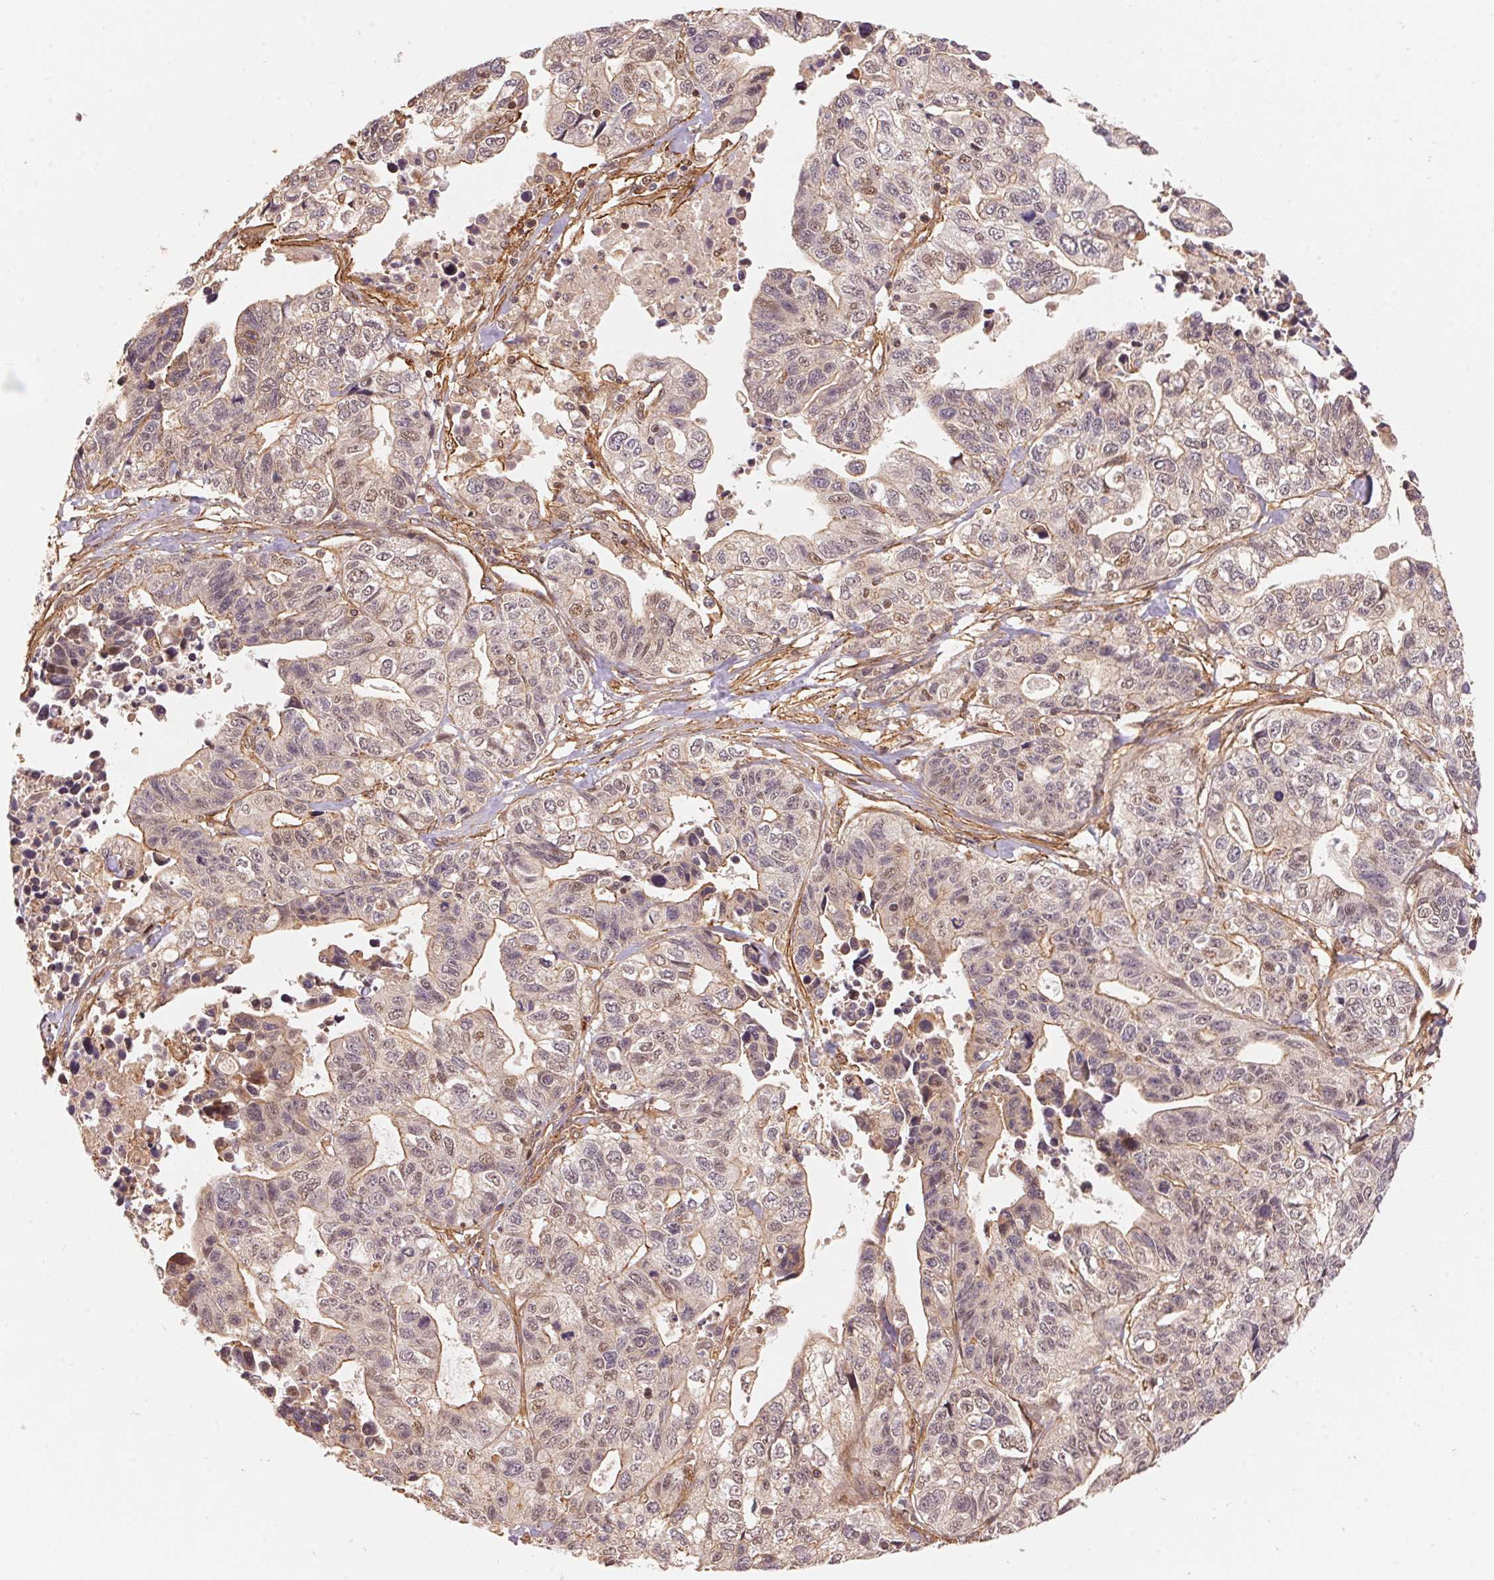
{"staining": {"intensity": "moderate", "quantity": "<25%", "location": "cytoplasmic/membranous,nuclear"}, "tissue": "stomach cancer", "cell_type": "Tumor cells", "image_type": "cancer", "snomed": [{"axis": "morphology", "description": "Adenocarcinoma, NOS"}, {"axis": "topography", "description": "Stomach, upper"}], "caption": "High-magnification brightfield microscopy of stomach cancer stained with DAB (brown) and counterstained with hematoxylin (blue). tumor cells exhibit moderate cytoplasmic/membranous and nuclear positivity is identified in approximately<25% of cells.", "gene": "TNIP2", "patient": {"sex": "female", "age": 67}}